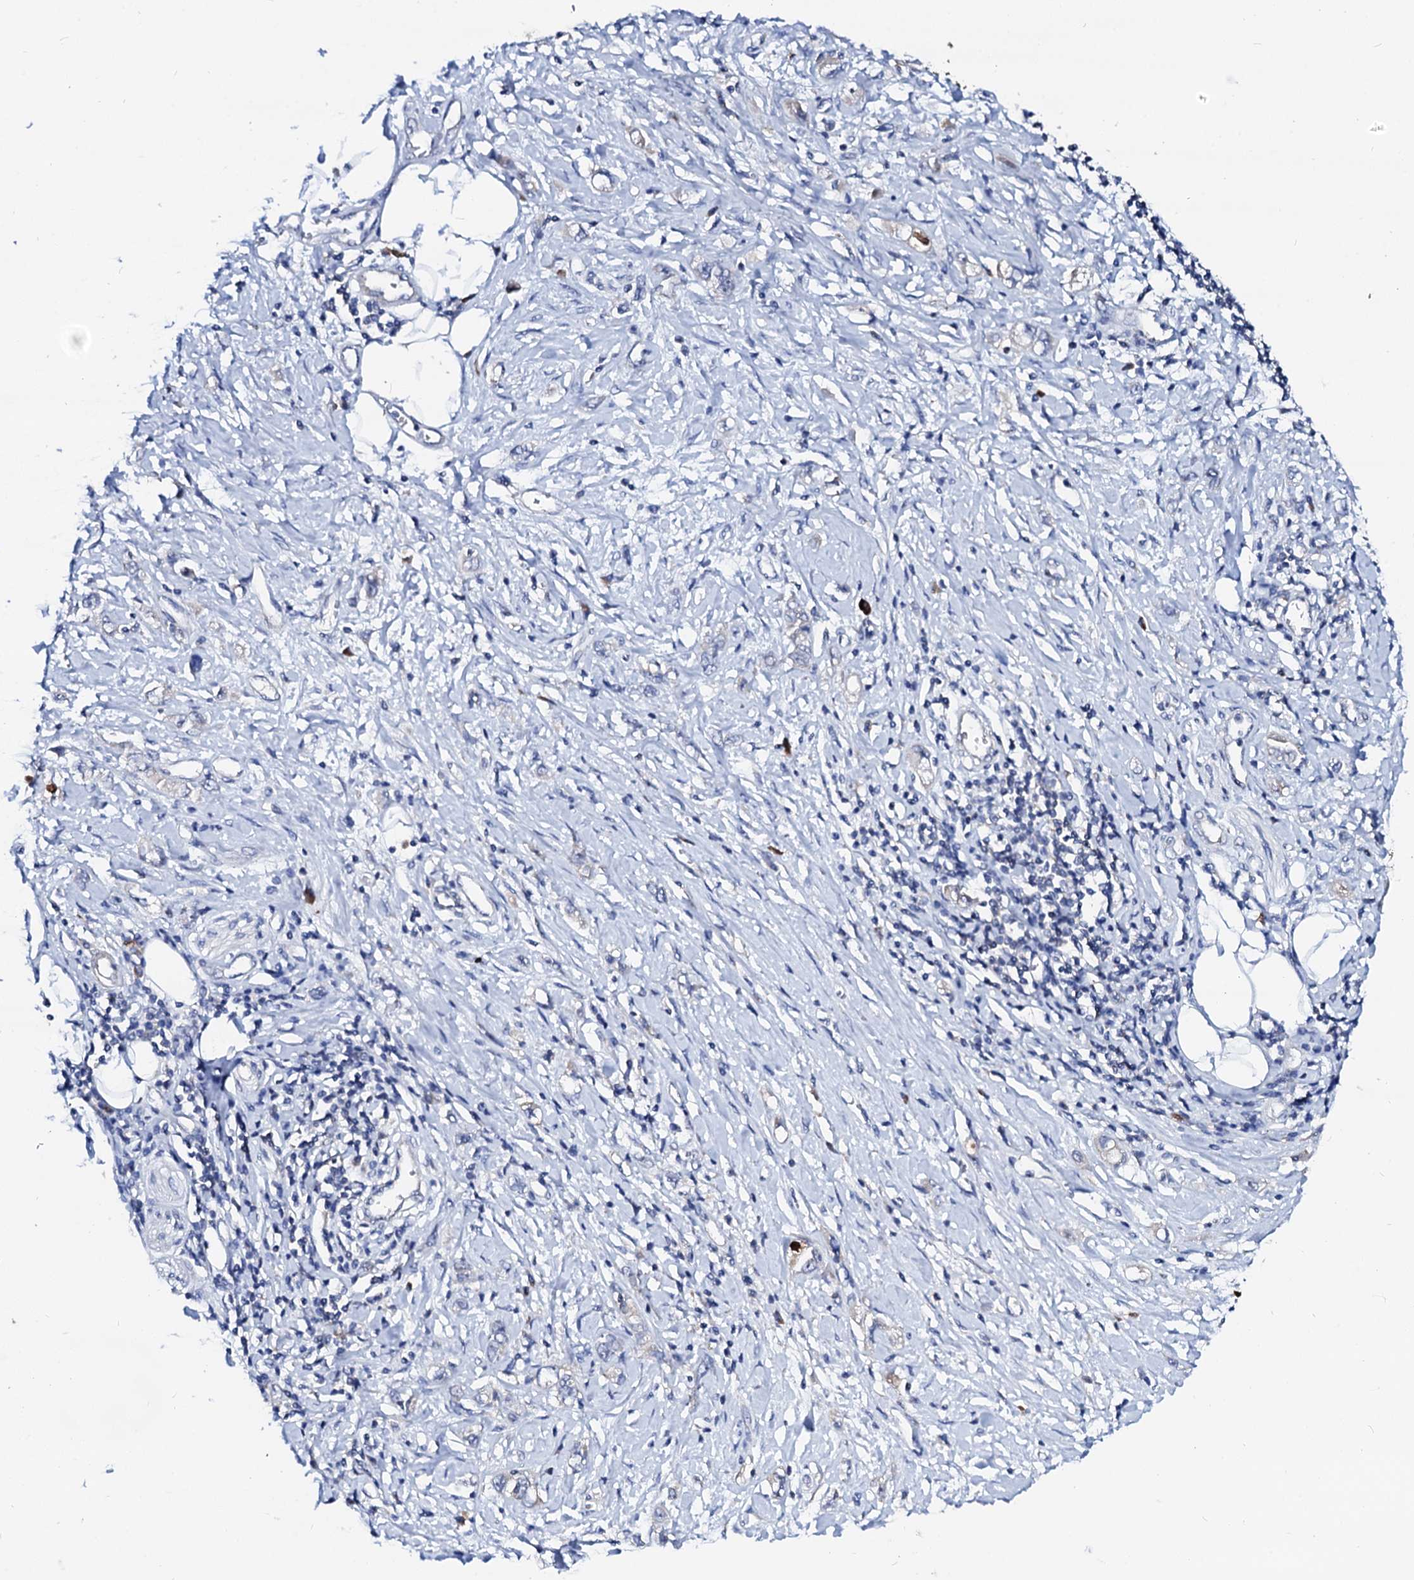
{"staining": {"intensity": "negative", "quantity": "none", "location": "none"}, "tissue": "stomach cancer", "cell_type": "Tumor cells", "image_type": "cancer", "snomed": [{"axis": "morphology", "description": "Adenocarcinoma, NOS"}, {"axis": "topography", "description": "Stomach"}], "caption": "Stomach cancer was stained to show a protein in brown. There is no significant positivity in tumor cells. (Stains: DAB immunohistochemistry (IHC) with hematoxylin counter stain, Microscopy: brightfield microscopy at high magnification).", "gene": "BTBD16", "patient": {"sex": "female", "age": 76}}